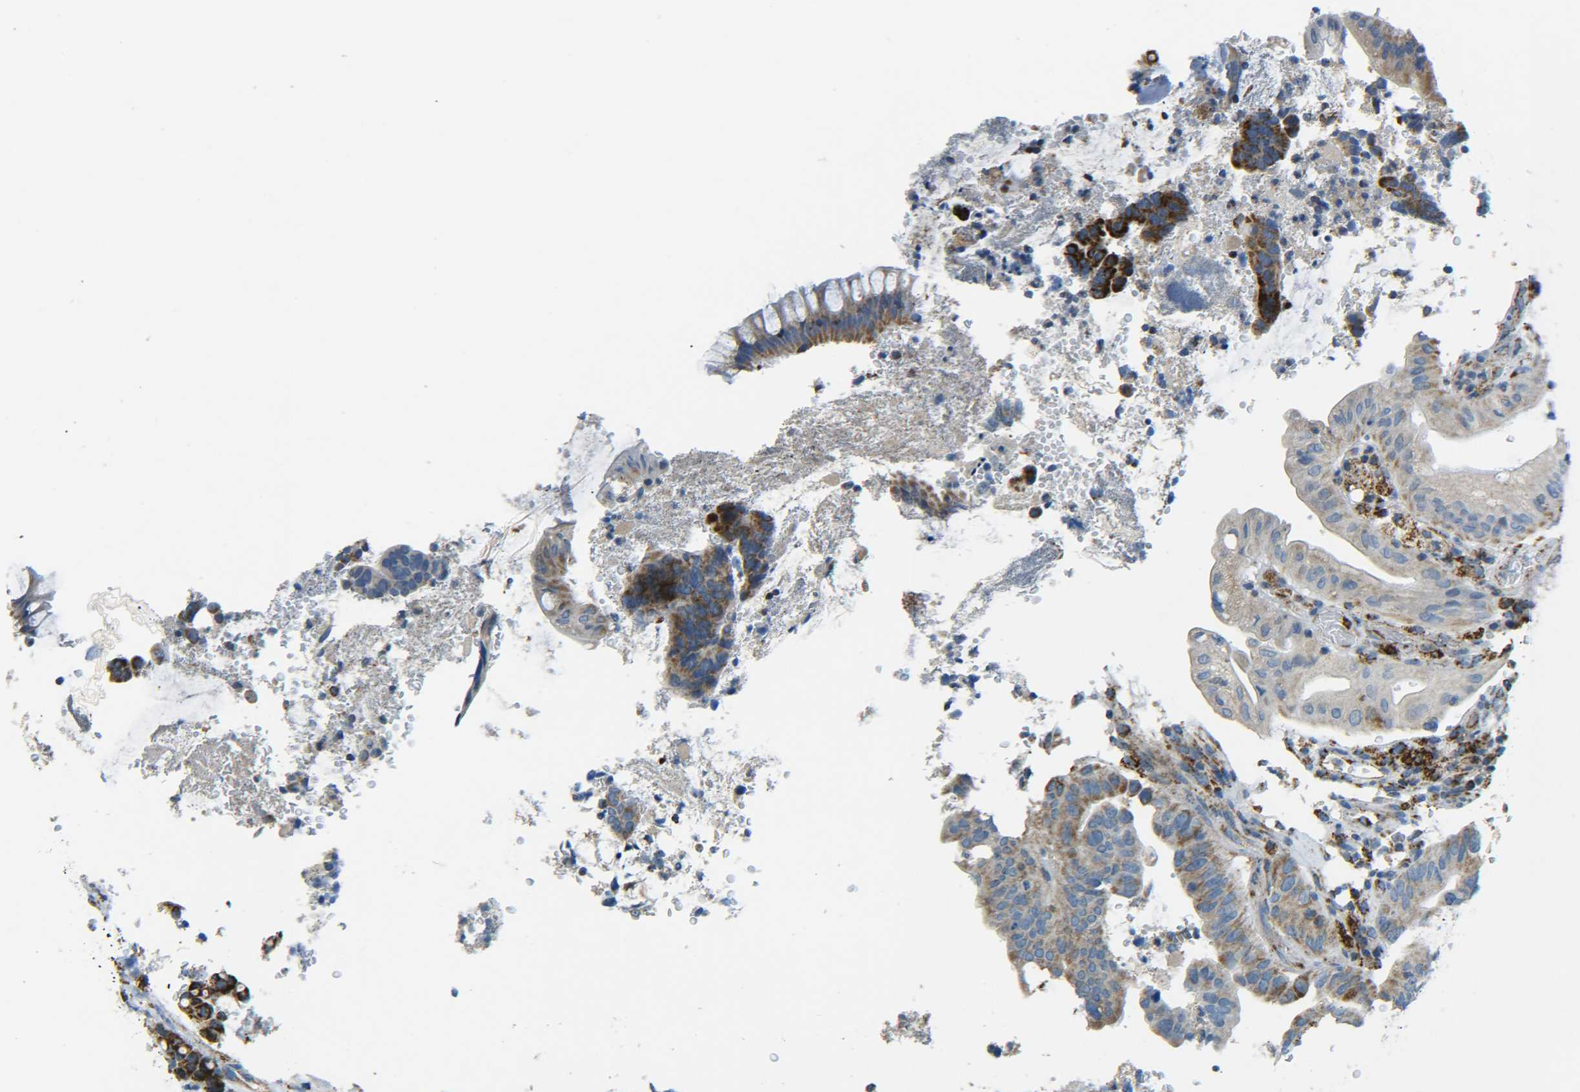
{"staining": {"intensity": "strong", "quantity": ">75%", "location": "cytoplasmic/membranous"}, "tissue": "colorectal cancer", "cell_type": "Tumor cells", "image_type": "cancer", "snomed": [{"axis": "morphology", "description": "Normal tissue, NOS"}, {"axis": "morphology", "description": "Adenocarcinoma, NOS"}, {"axis": "topography", "description": "Colon"}], "caption": "This is a histology image of IHC staining of adenocarcinoma (colorectal), which shows strong staining in the cytoplasmic/membranous of tumor cells.", "gene": "CYB5R1", "patient": {"sex": "male", "age": 82}}